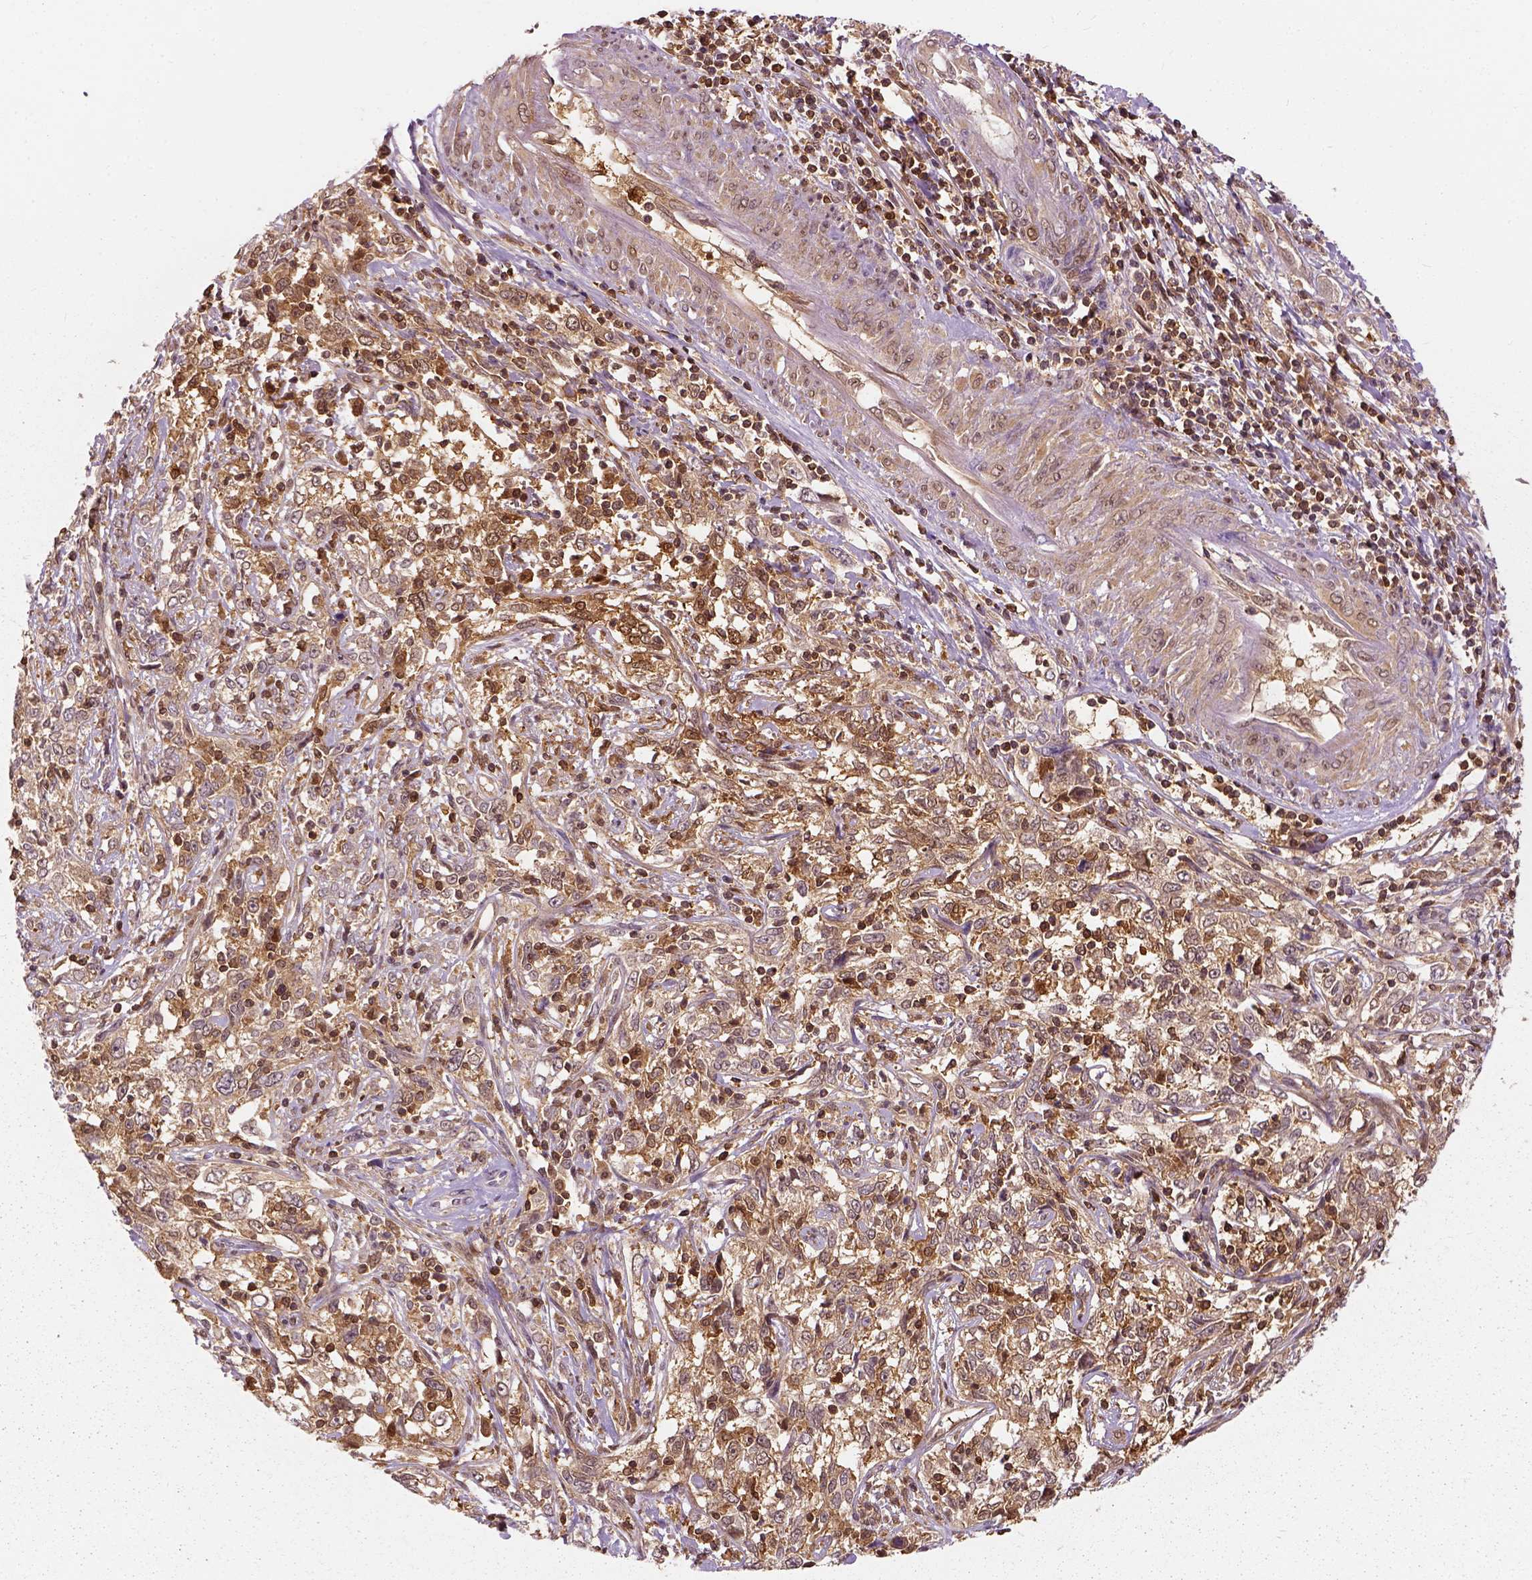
{"staining": {"intensity": "moderate", "quantity": ">75%", "location": "cytoplasmic/membranous"}, "tissue": "cervical cancer", "cell_type": "Tumor cells", "image_type": "cancer", "snomed": [{"axis": "morphology", "description": "Adenocarcinoma, NOS"}, {"axis": "topography", "description": "Cervix"}], "caption": "A high-resolution photomicrograph shows immunohistochemistry staining of cervical cancer (adenocarcinoma), which reveals moderate cytoplasmic/membranous staining in approximately >75% of tumor cells.", "gene": "GPI", "patient": {"sex": "female", "age": 40}}